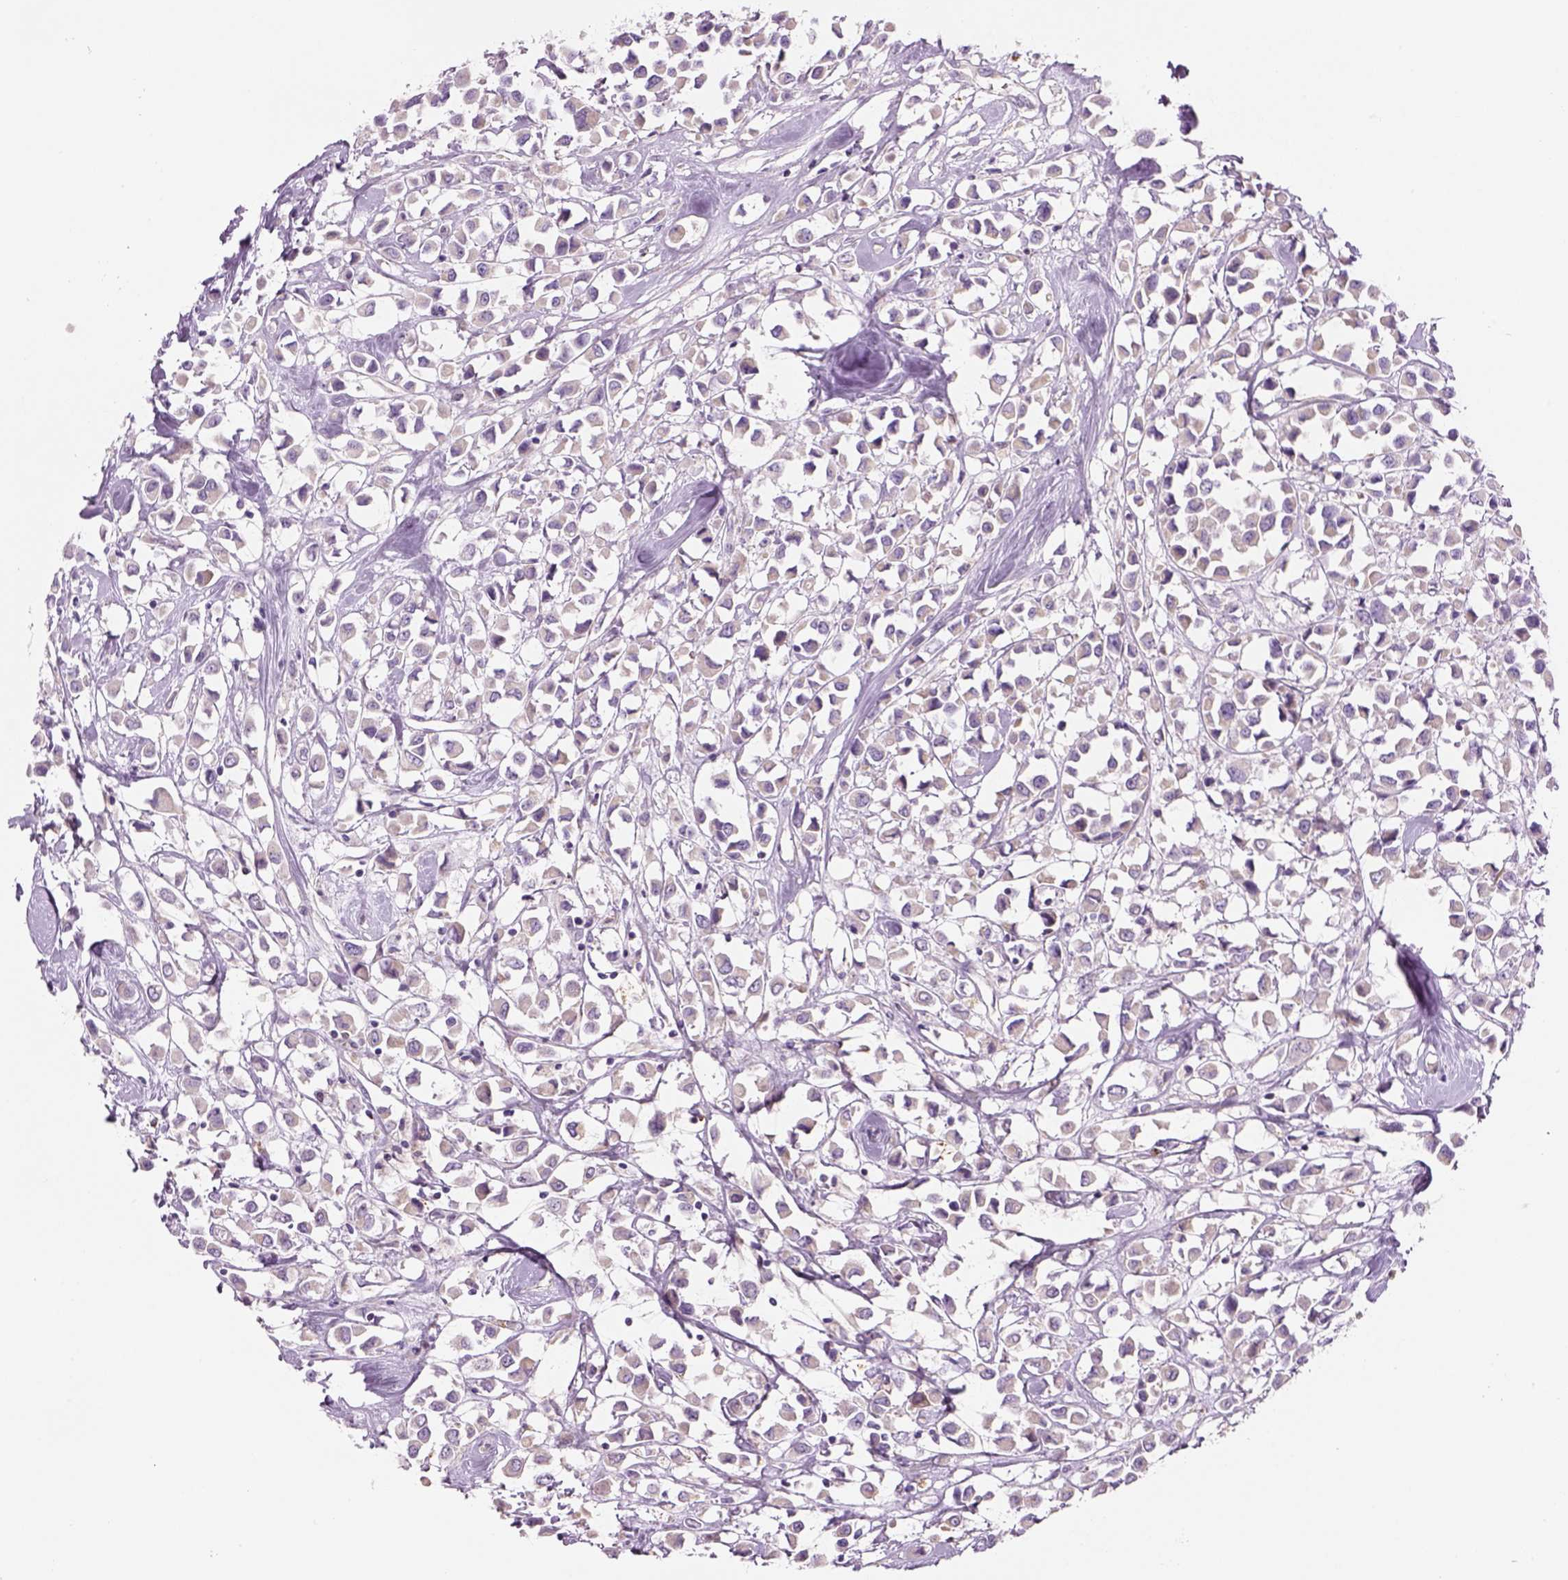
{"staining": {"intensity": "weak", "quantity": "25%-75%", "location": "cytoplasmic/membranous"}, "tissue": "breast cancer", "cell_type": "Tumor cells", "image_type": "cancer", "snomed": [{"axis": "morphology", "description": "Duct carcinoma"}, {"axis": "topography", "description": "Breast"}], "caption": "Breast cancer (infiltrating ductal carcinoma) stained with a protein marker displays weak staining in tumor cells.", "gene": "IFT52", "patient": {"sex": "female", "age": 61}}